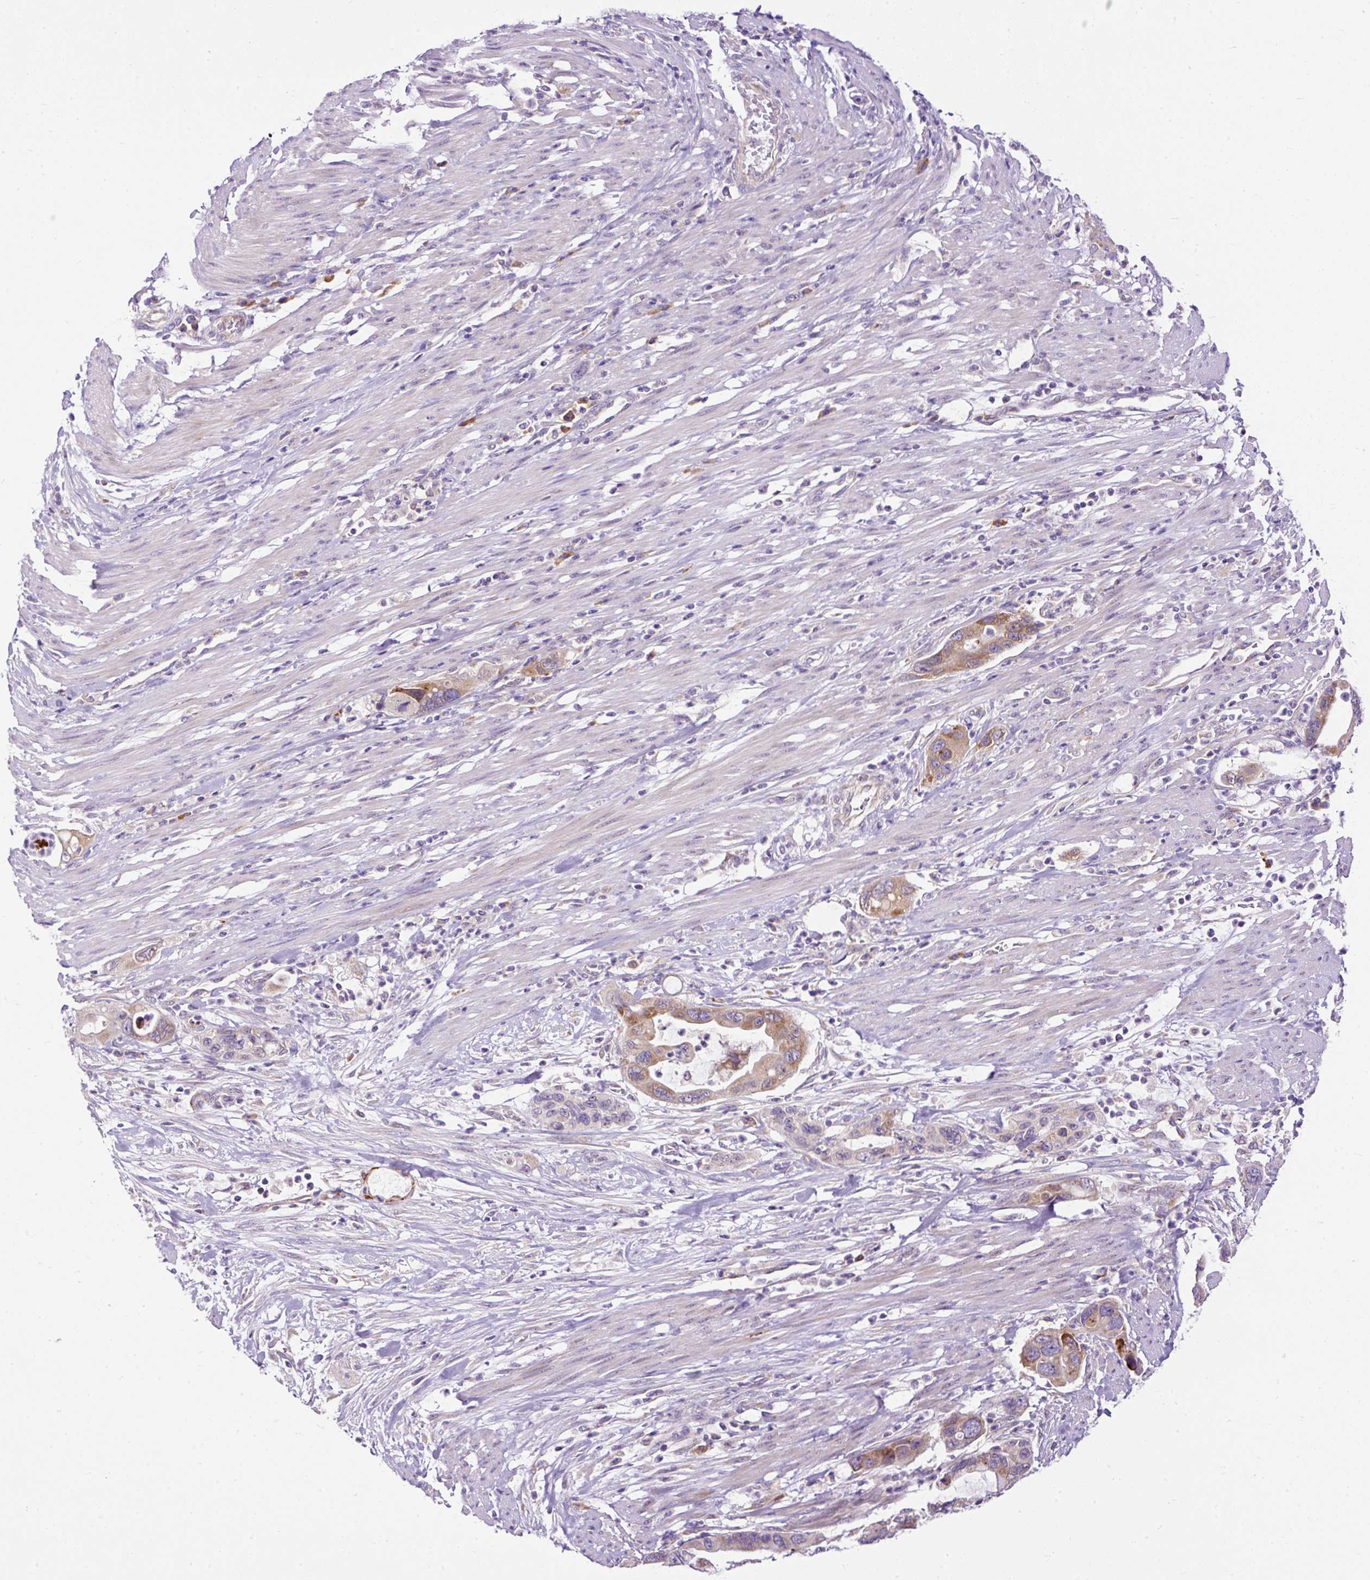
{"staining": {"intensity": "moderate", "quantity": "<25%", "location": "cytoplasmic/membranous"}, "tissue": "pancreatic cancer", "cell_type": "Tumor cells", "image_type": "cancer", "snomed": [{"axis": "morphology", "description": "Adenocarcinoma, NOS"}, {"axis": "topography", "description": "Pancreas"}], "caption": "Immunohistochemistry (IHC) image of human pancreatic cancer (adenocarcinoma) stained for a protein (brown), which exhibits low levels of moderate cytoplasmic/membranous positivity in about <25% of tumor cells.", "gene": "FMC1", "patient": {"sex": "female", "age": 71}}